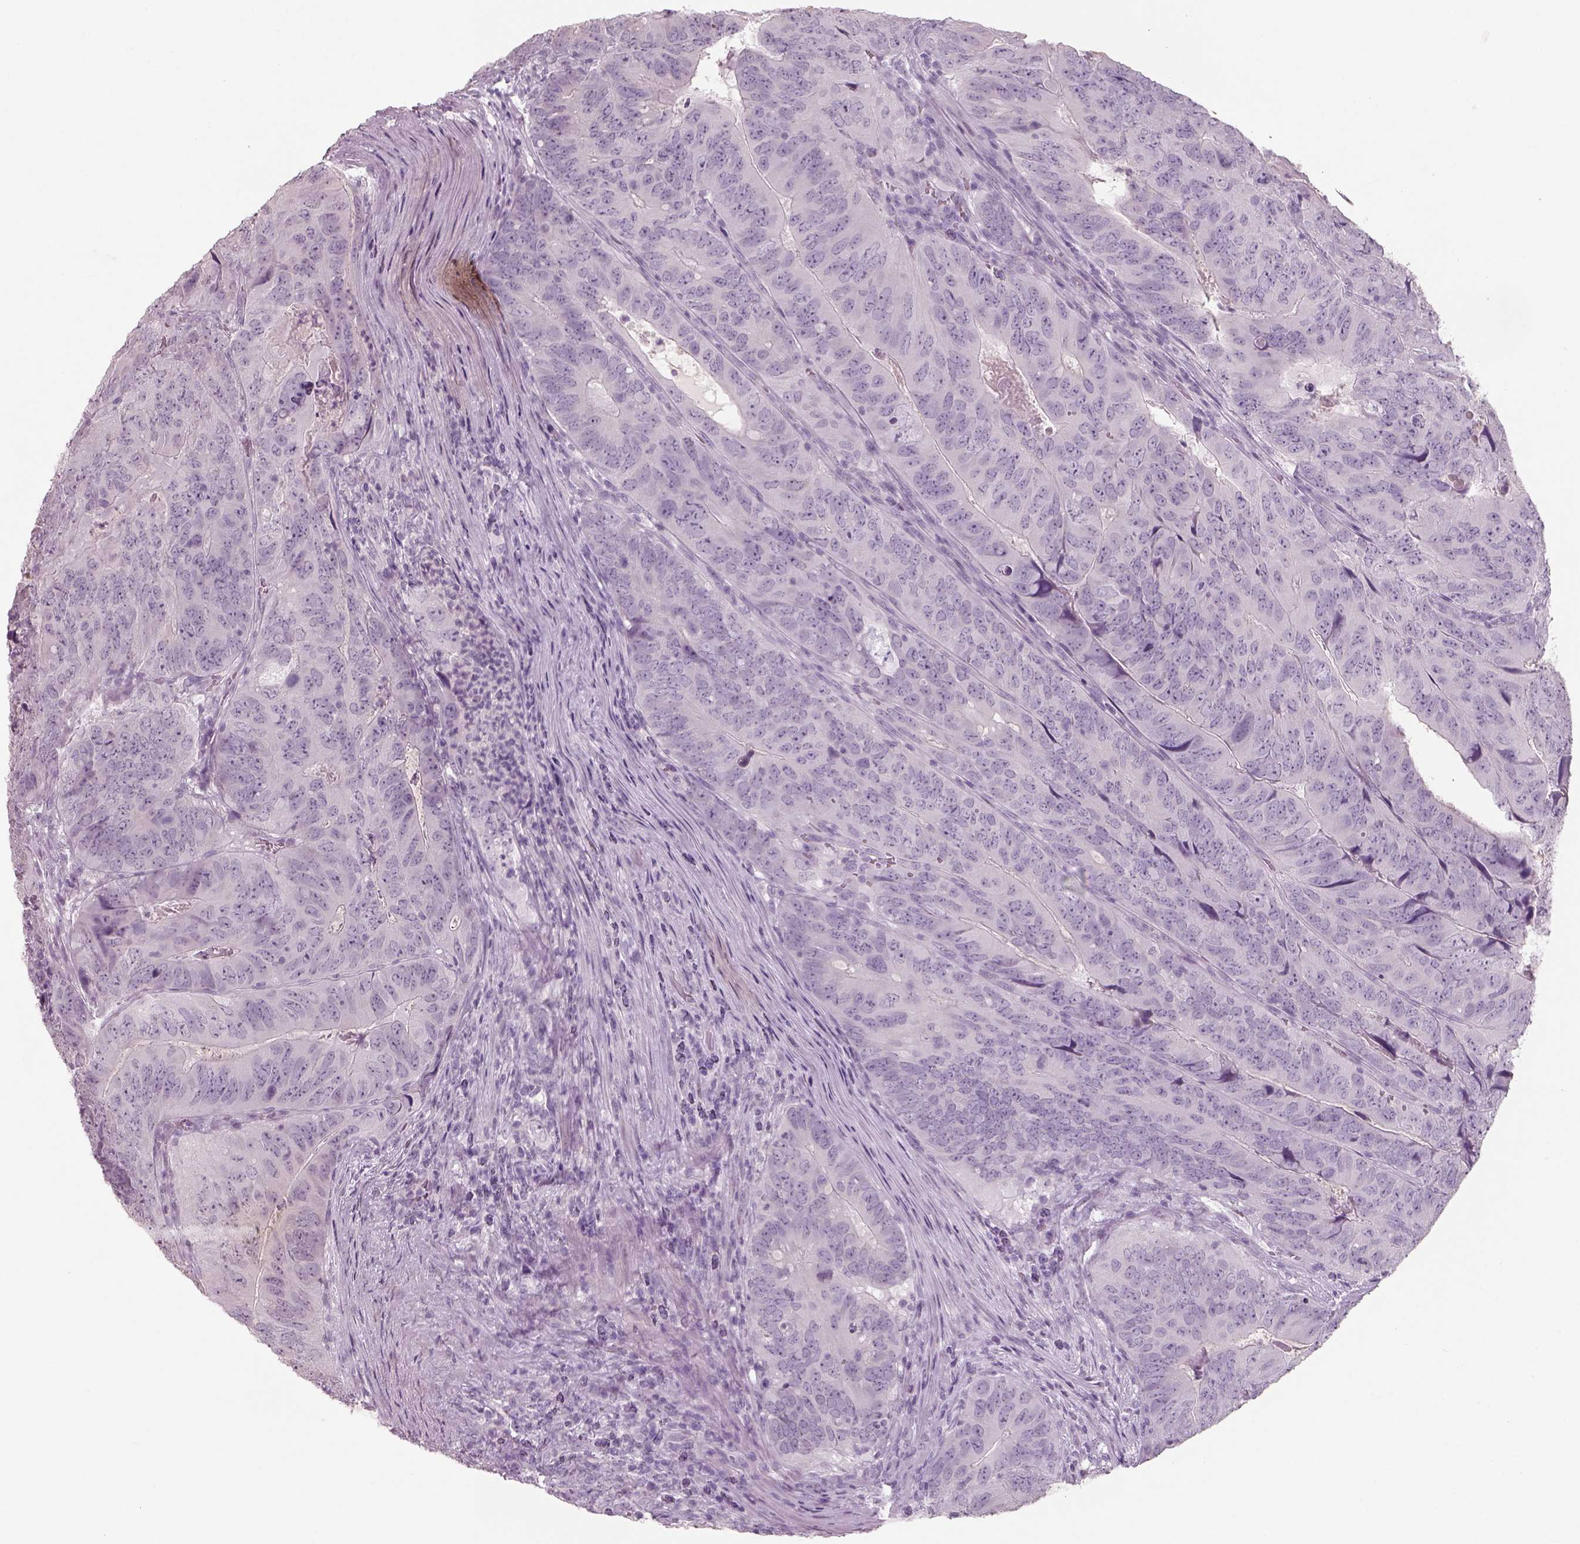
{"staining": {"intensity": "negative", "quantity": "none", "location": "none"}, "tissue": "colorectal cancer", "cell_type": "Tumor cells", "image_type": "cancer", "snomed": [{"axis": "morphology", "description": "Adenocarcinoma, NOS"}, {"axis": "topography", "description": "Colon"}], "caption": "This image is of adenocarcinoma (colorectal) stained with IHC to label a protein in brown with the nuclei are counter-stained blue. There is no staining in tumor cells.", "gene": "SLC6A2", "patient": {"sex": "male", "age": 79}}